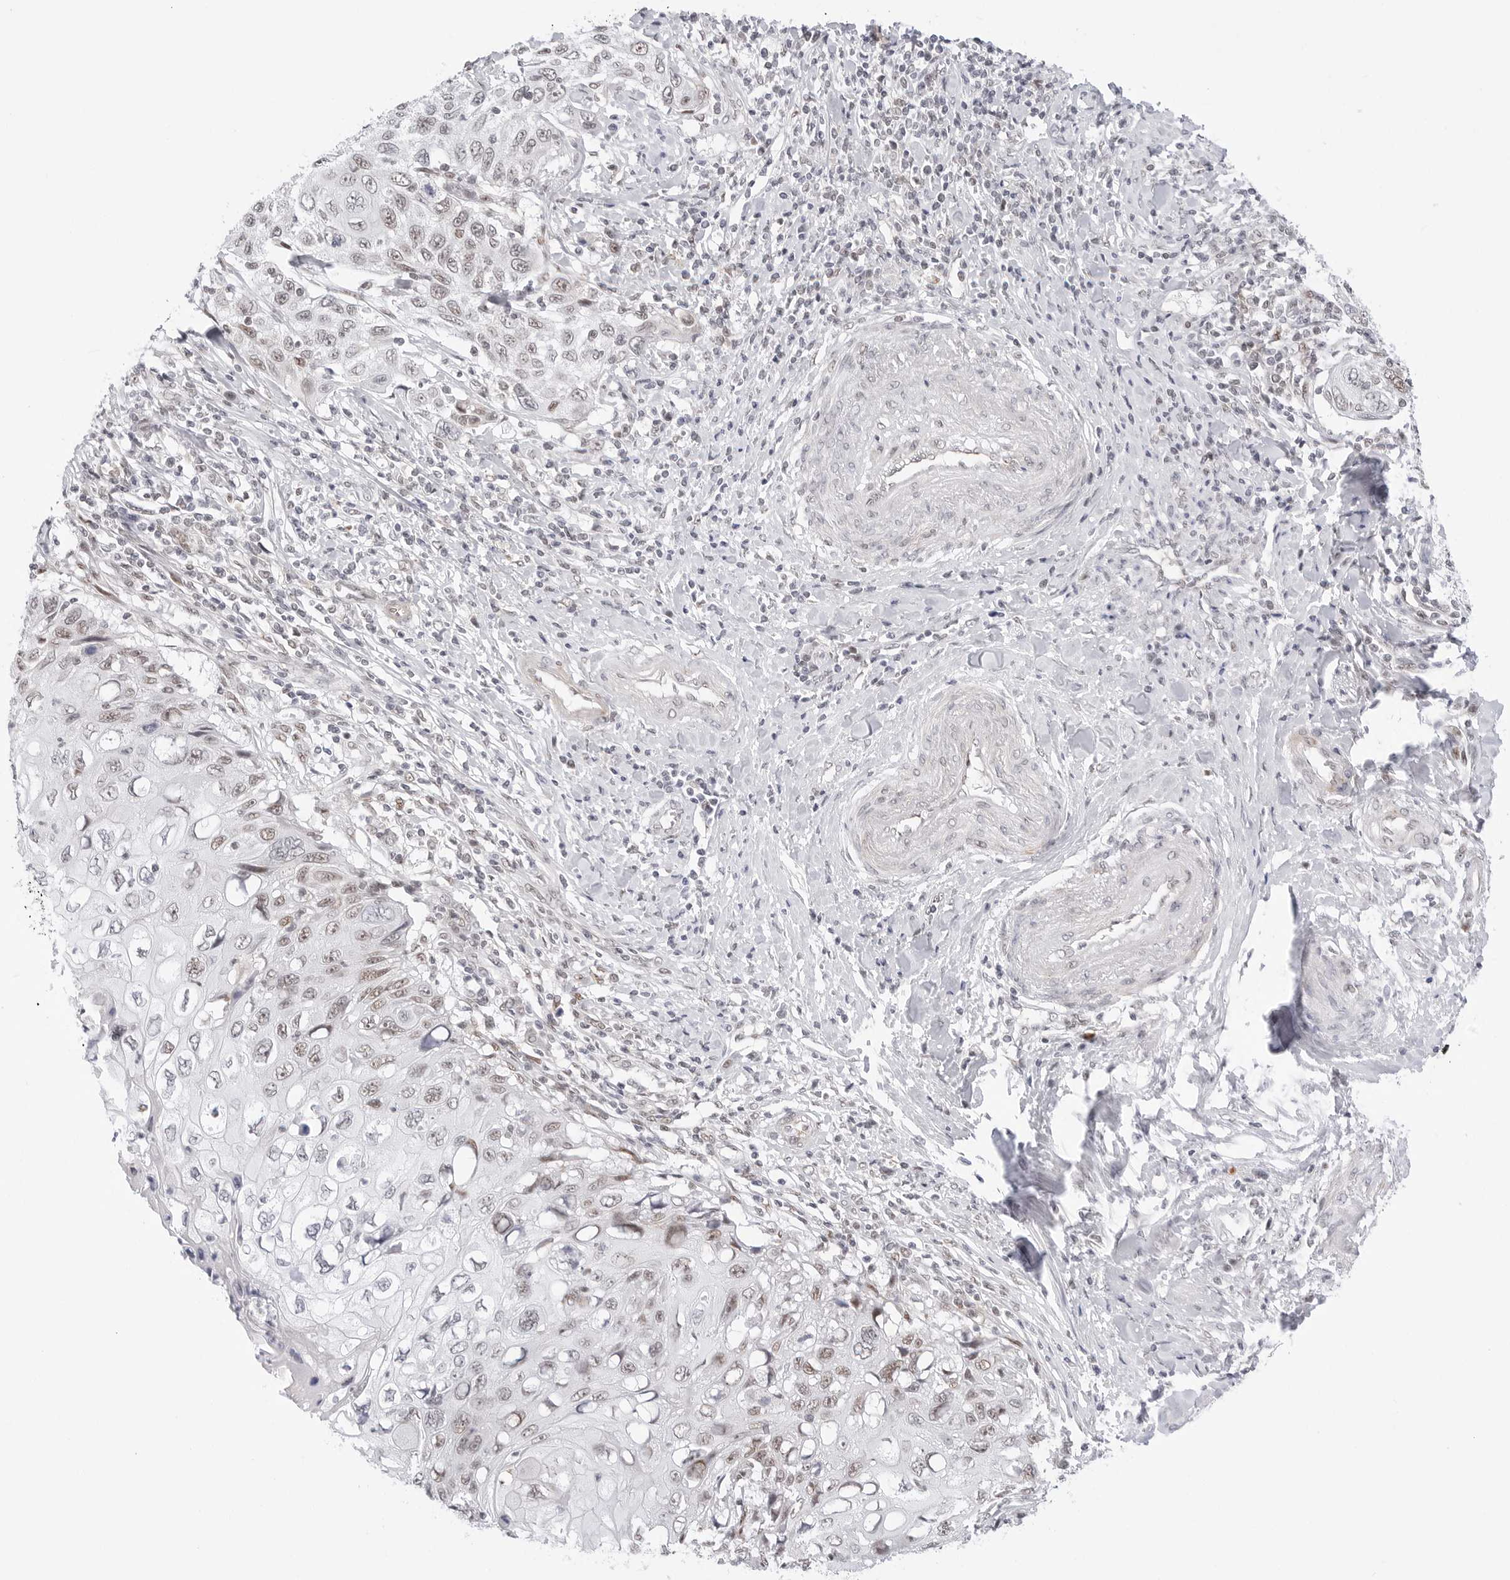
{"staining": {"intensity": "weak", "quantity": "25%-75%", "location": "nuclear"}, "tissue": "cervical cancer", "cell_type": "Tumor cells", "image_type": "cancer", "snomed": [{"axis": "morphology", "description": "Squamous cell carcinoma, NOS"}, {"axis": "topography", "description": "Cervix"}], "caption": "Human squamous cell carcinoma (cervical) stained for a protein (brown) exhibits weak nuclear positive staining in approximately 25%-75% of tumor cells.", "gene": "C1orf162", "patient": {"sex": "female", "age": 70}}